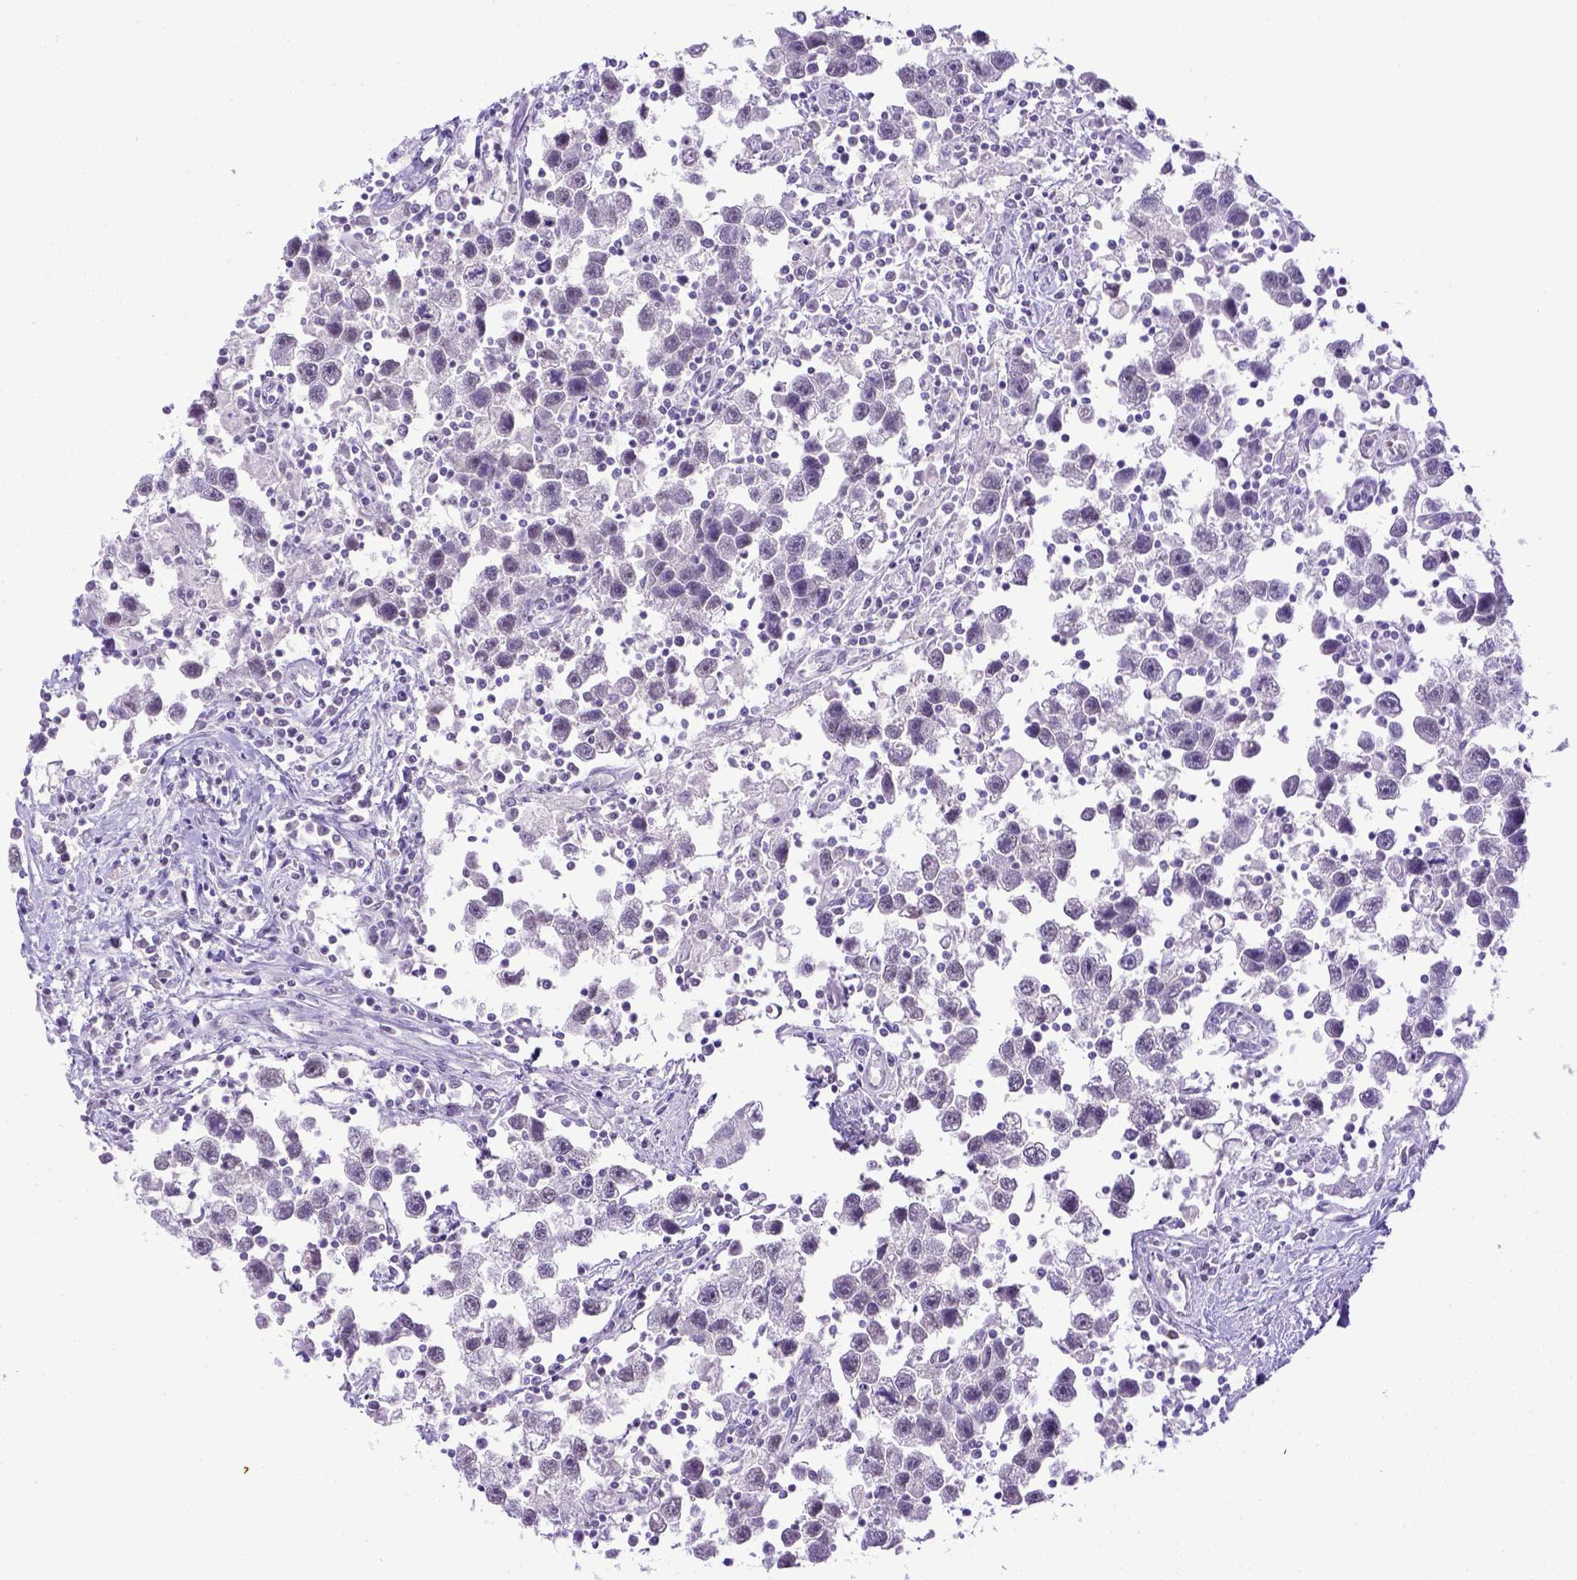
{"staining": {"intensity": "weak", "quantity": "<25%", "location": "cytoplasmic/membranous"}, "tissue": "testis cancer", "cell_type": "Tumor cells", "image_type": "cancer", "snomed": [{"axis": "morphology", "description": "Seminoma, NOS"}, {"axis": "topography", "description": "Testis"}], "caption": "This is an immunohistochemistry histopathology image of human testis seminoma. There is no positivity in tumor cells.", "gene": "ESR1", "patient": {"sex": "male", "age": 30}}